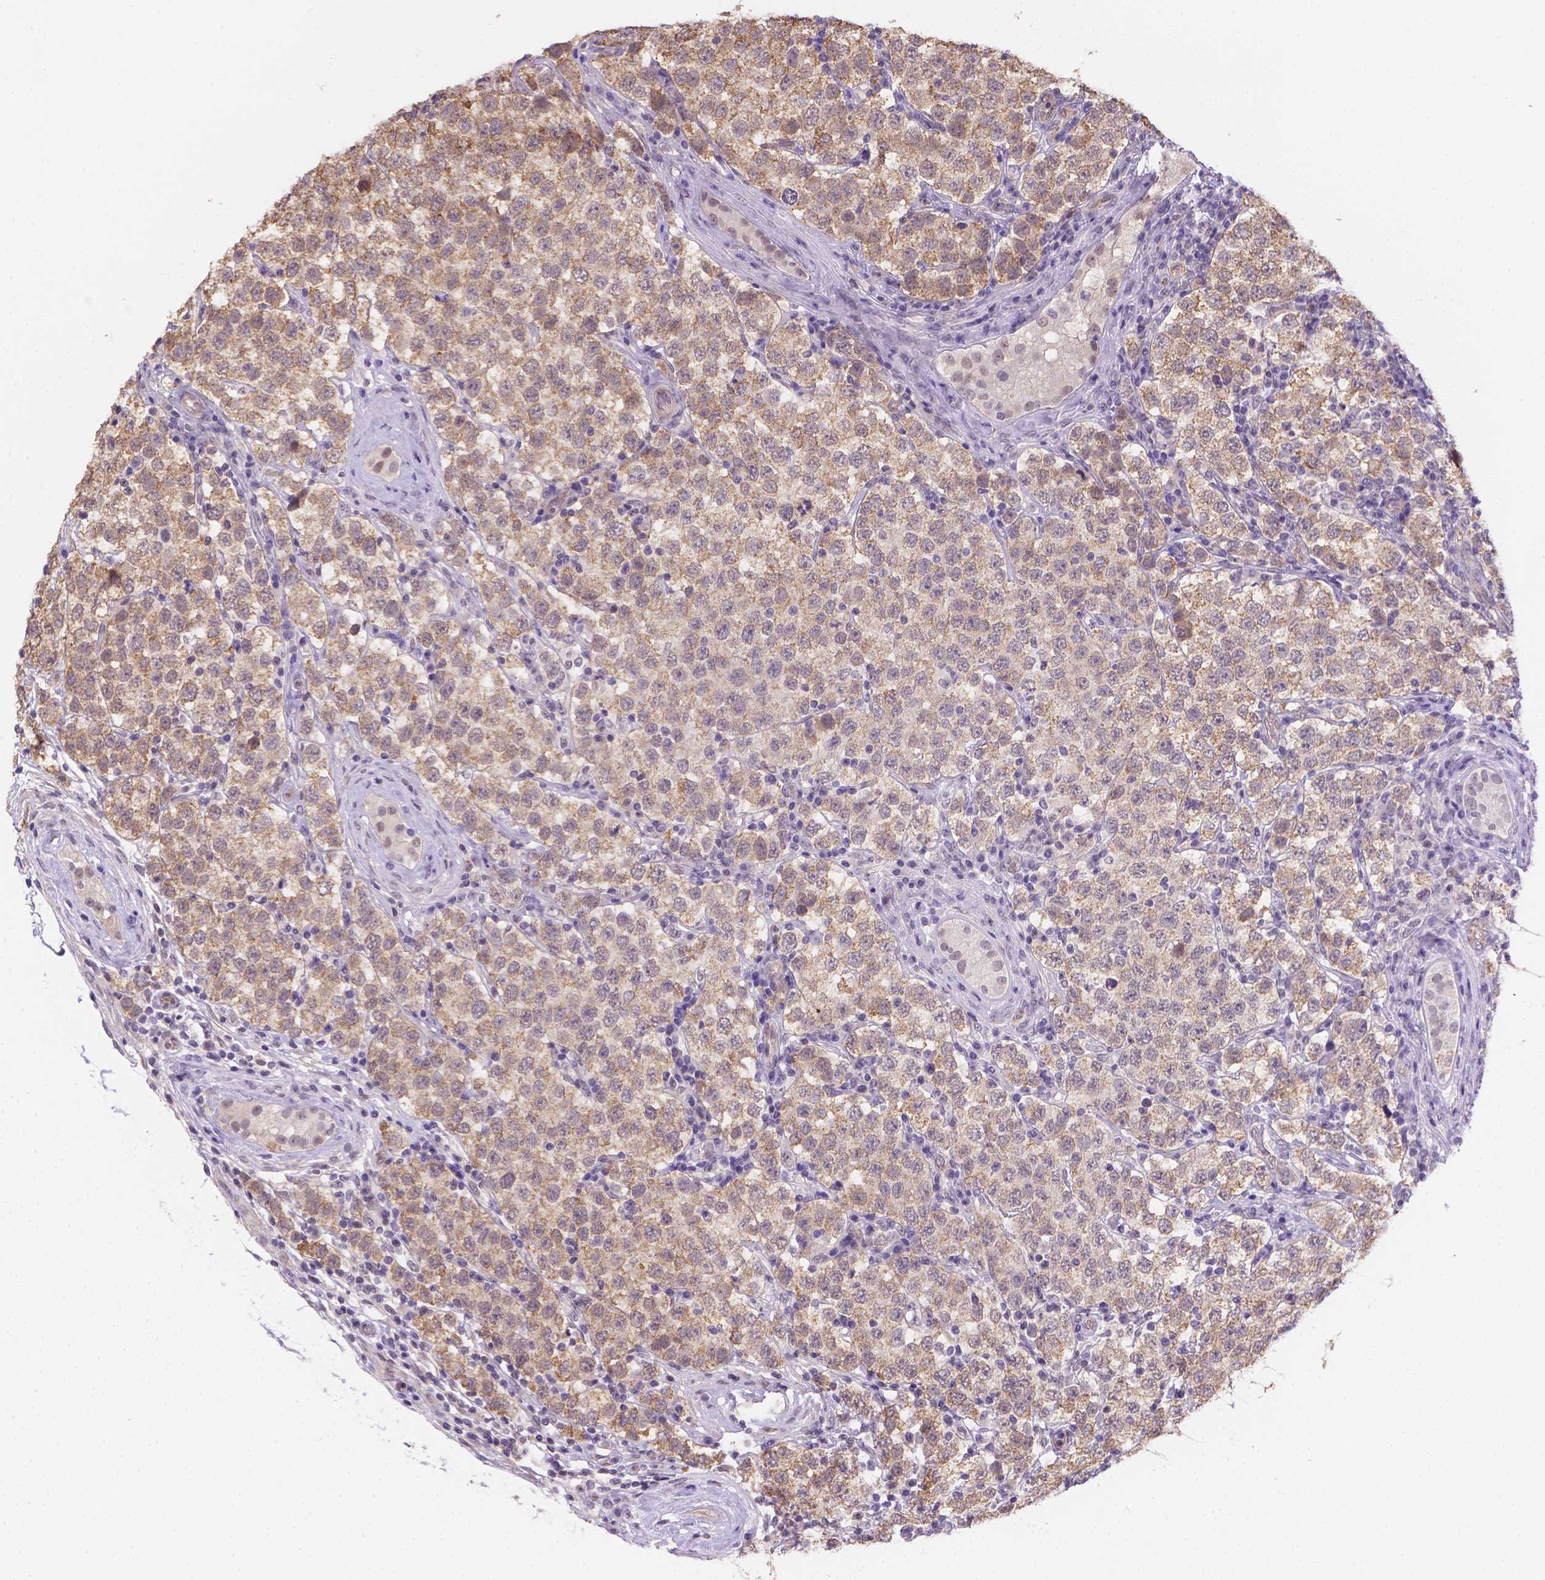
{"staining": {"intensity": "moderate", "quantity": ">75%", "location": "cytoplasmic/membranous"}, "tissue": "testis cancer", "cell_type": "Tumor cells", "image_type": "cancer", "snomed": [{"axis": "morphology", "description": "Seminoma, NOS"}, {"axis": "topography", "description": "Testis"}], "caption": "This histopathology image demonstrates seminoma (testis) stained with immunohistochemistry to label a protein in brown. The cytoplasmic/membranous of tumor cells show moderate positivity for the protein. Nuclei are counter-stained blue.", "gene": "NXPE2", "patient": {"sex": "male", "age": 34}}